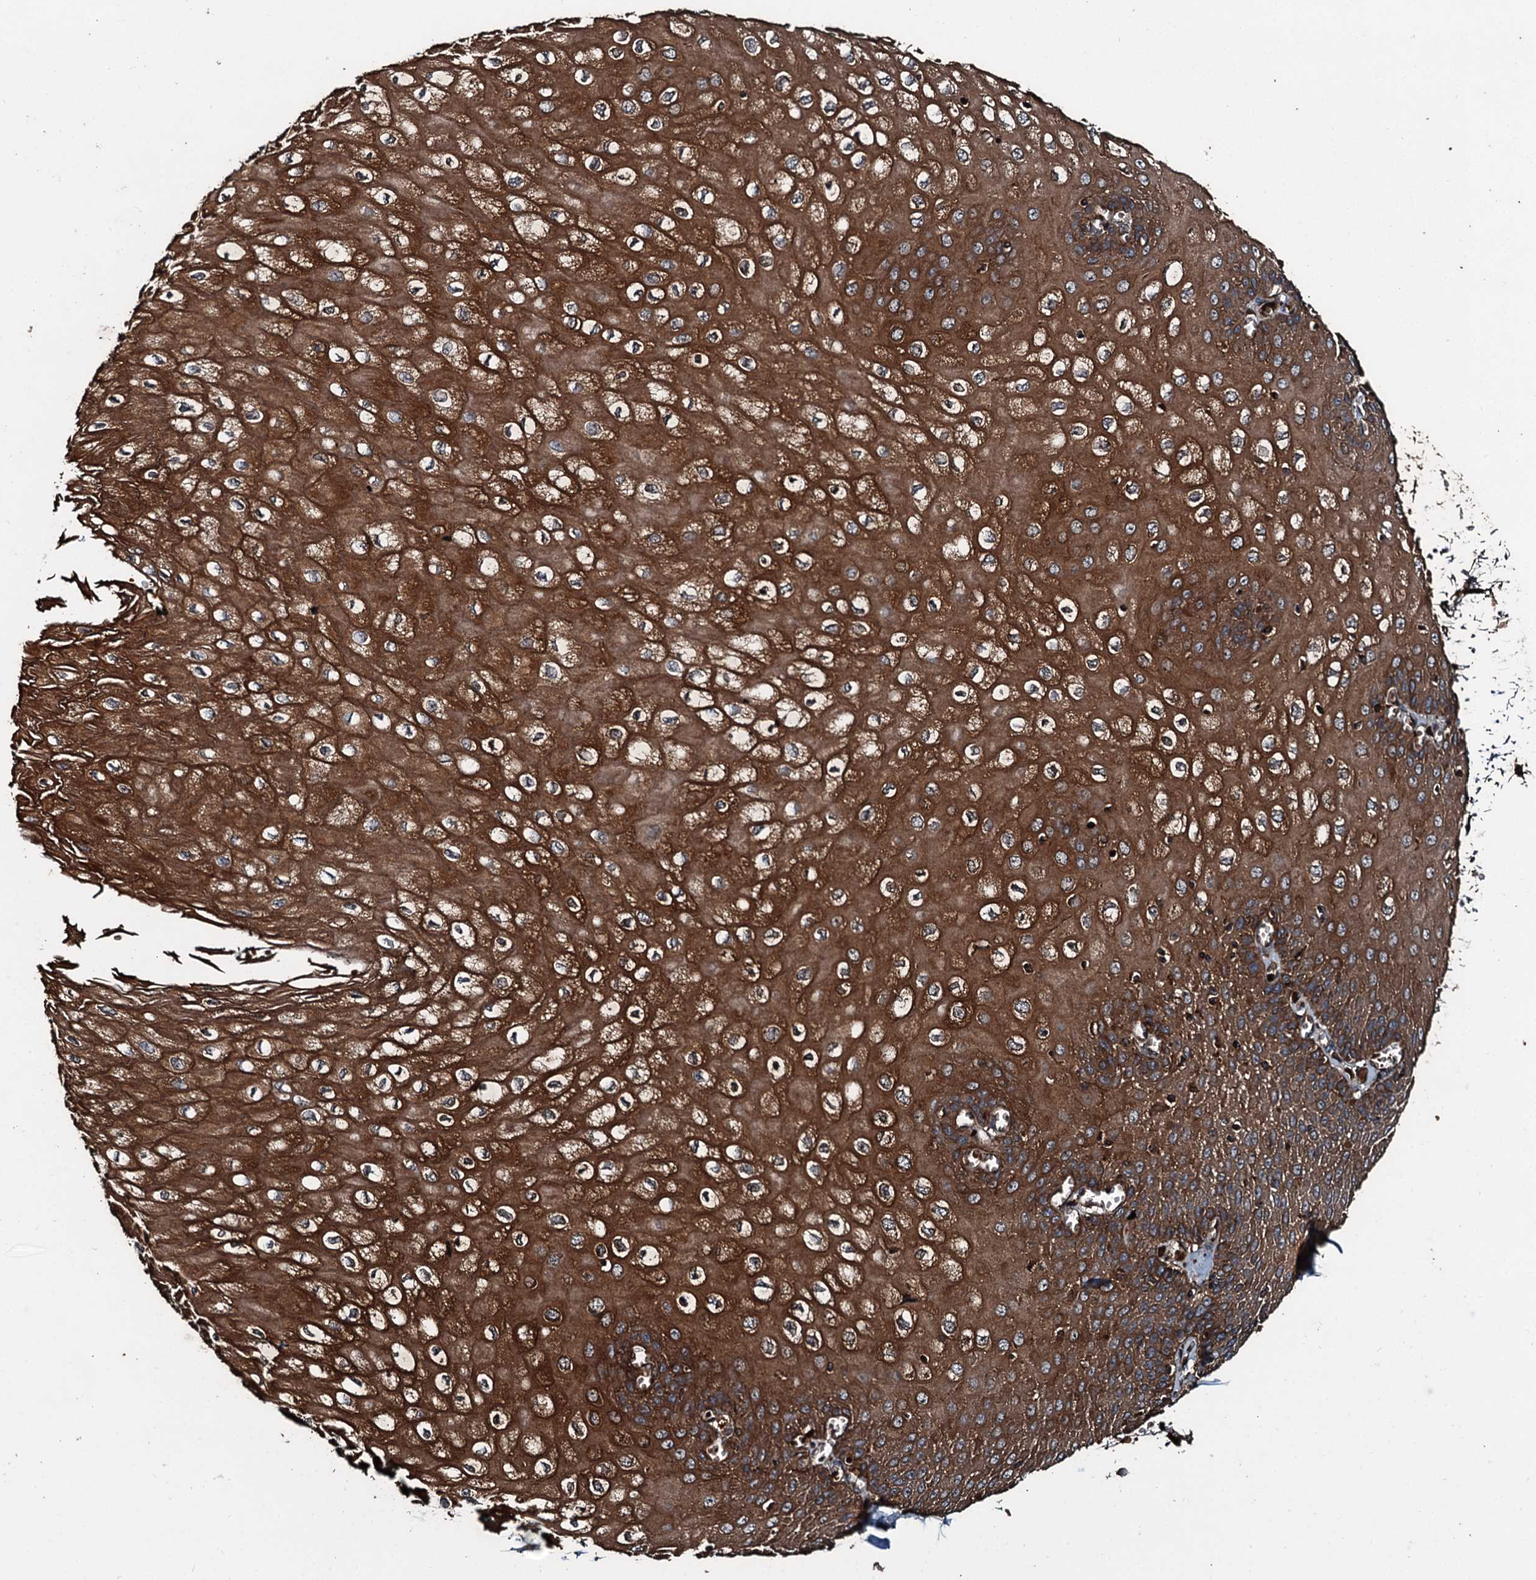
{"staining": {"intensity": "strong", "quantity": ">75%", "location": "cytoplasmic/membranous"}, "tissue": "esophagus", "cell_type": "Squamous epithelial cells", "image_type": "normal", "snomed": [{"axis": "morphology", "description": "Normal tissue, NOS"}, {"axis": "topography", "description": "Esophagus"}], "caption": "High-power microscopy captured an IHC histopathology image of unremarkable esophagus, revealing strong cytoplasmic/membranous expression in about >75% of squamous epithelial cells.", "gene": "TRIM7", "patient": {"sex": "male", "age": 60}}